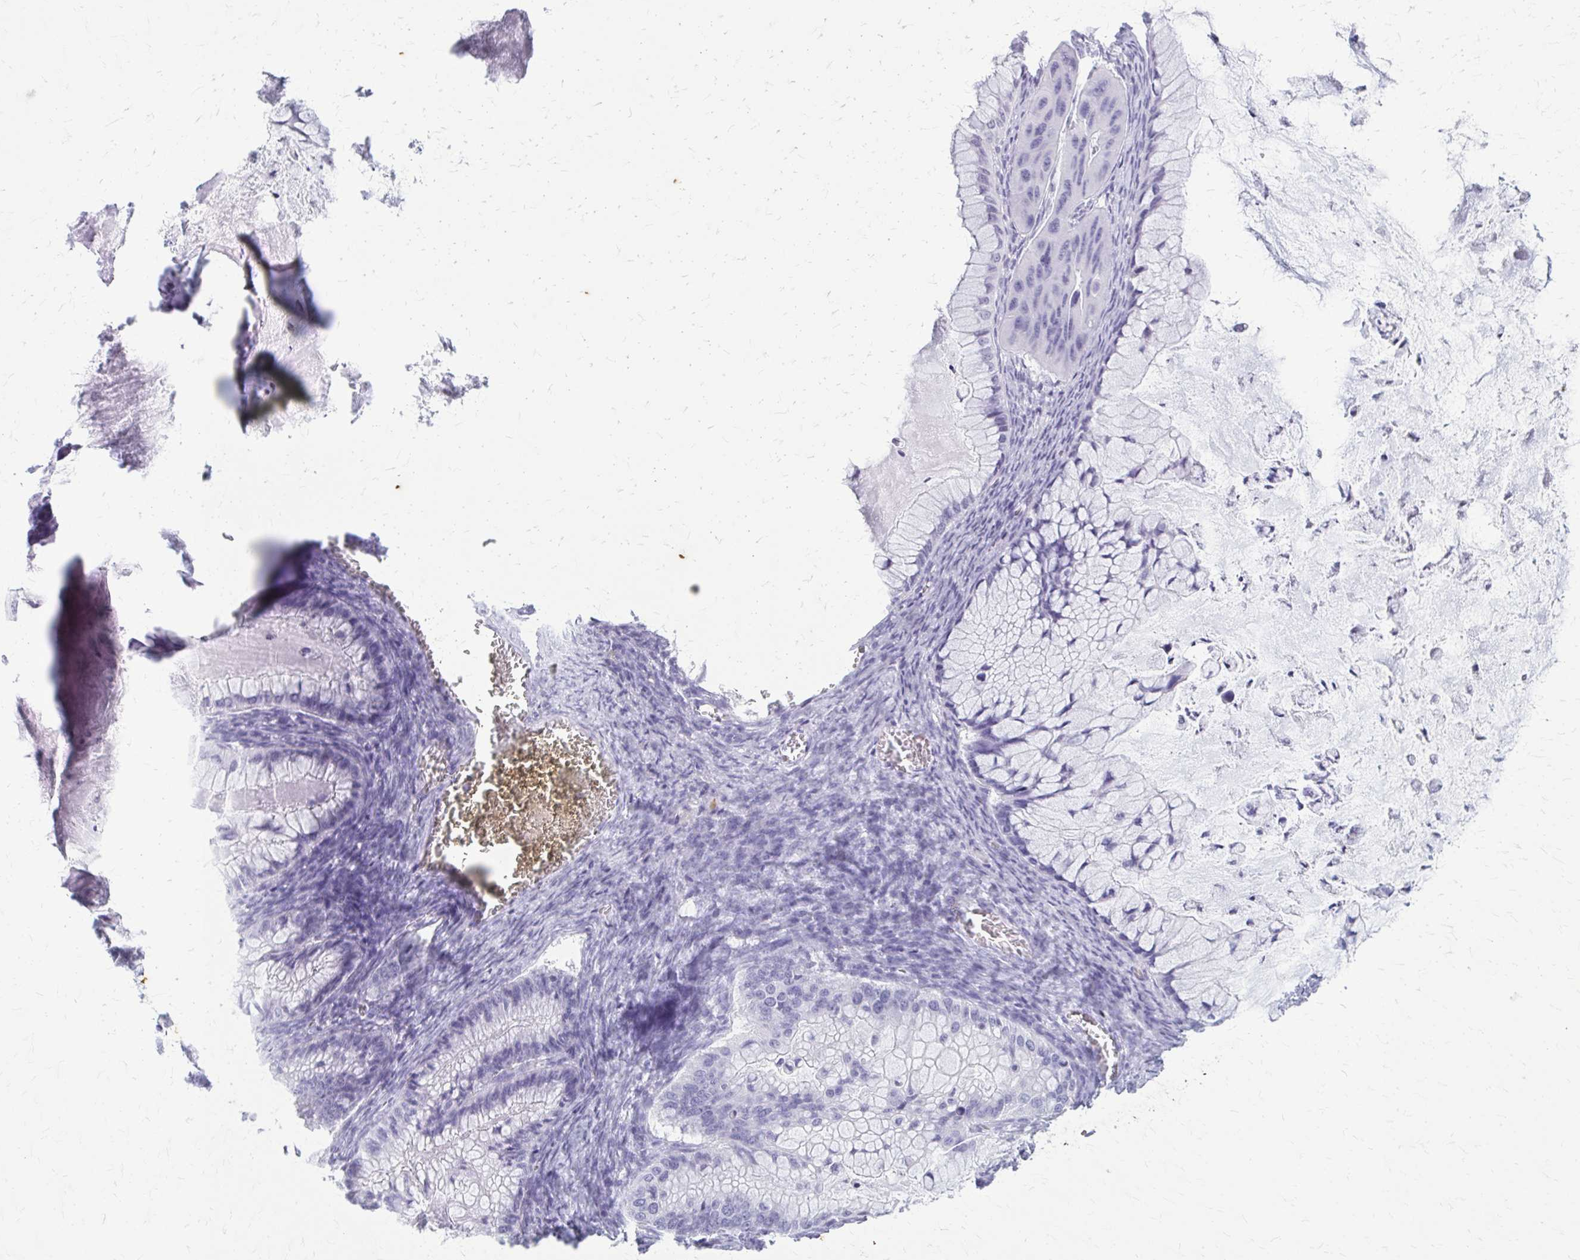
{"staining": {"intensity": "negative", "quantity": "none", "location": "none"}, "tissue": "ovarian cancer", "cell_type": "Tumor cells", "image_type": "cancer", "snomed": [{"axis": "morphology", "description": "Cystadenocarcinoma, mucinous, NOS"}, {"axis": "topography", "description": "Ovary"}], "caption": "An image of ovarian cancer (mucinous cystadenocarcinoma) stained for a protein shows no brown staining in tumor cells. The staining is performed using DAB brown chromogen with nuclei counter-stained in using hematoxylin.", "gene": "KRT5", "patient": {"sex": "female", "age": 72}}